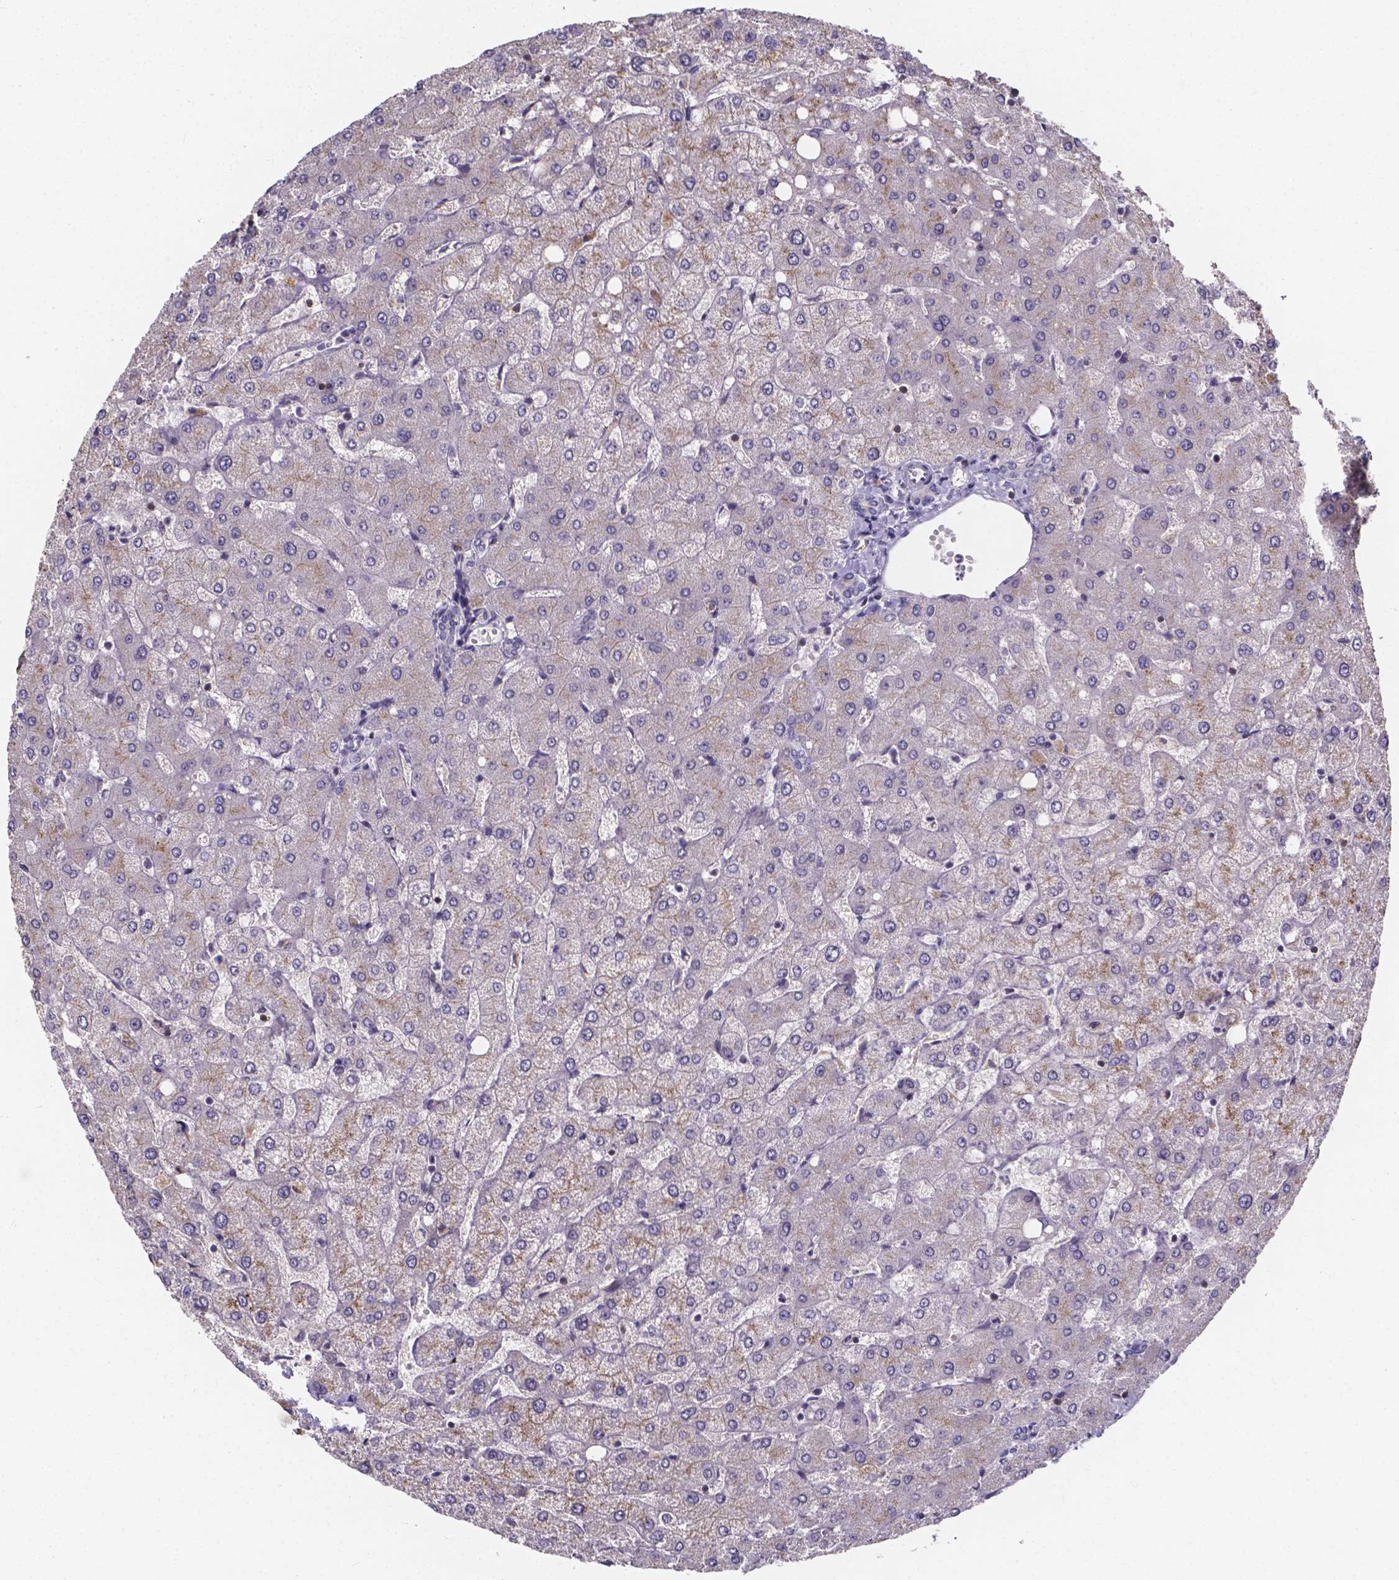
{"staining": {"intensity": "negative", "quantity": "none", "location": "none"}, "tissue": "liver", "cell_type": "Cholangiocytes", "image_type": "normal", "snomed": [{"axis": "morphology", "description": "Normal tissue, NOS"}, {"axis": "topography", "description": "Liver"}], "caption": "High power microscopy image of an immunohistochemistry photomicrograph of unremarkable liver, revealing no significant staining in cholangiocytes. (DAB immunohistochemistry, high magnification).", "gene": "THEMIS", "patient": {"sex": "female", "age": 54}}